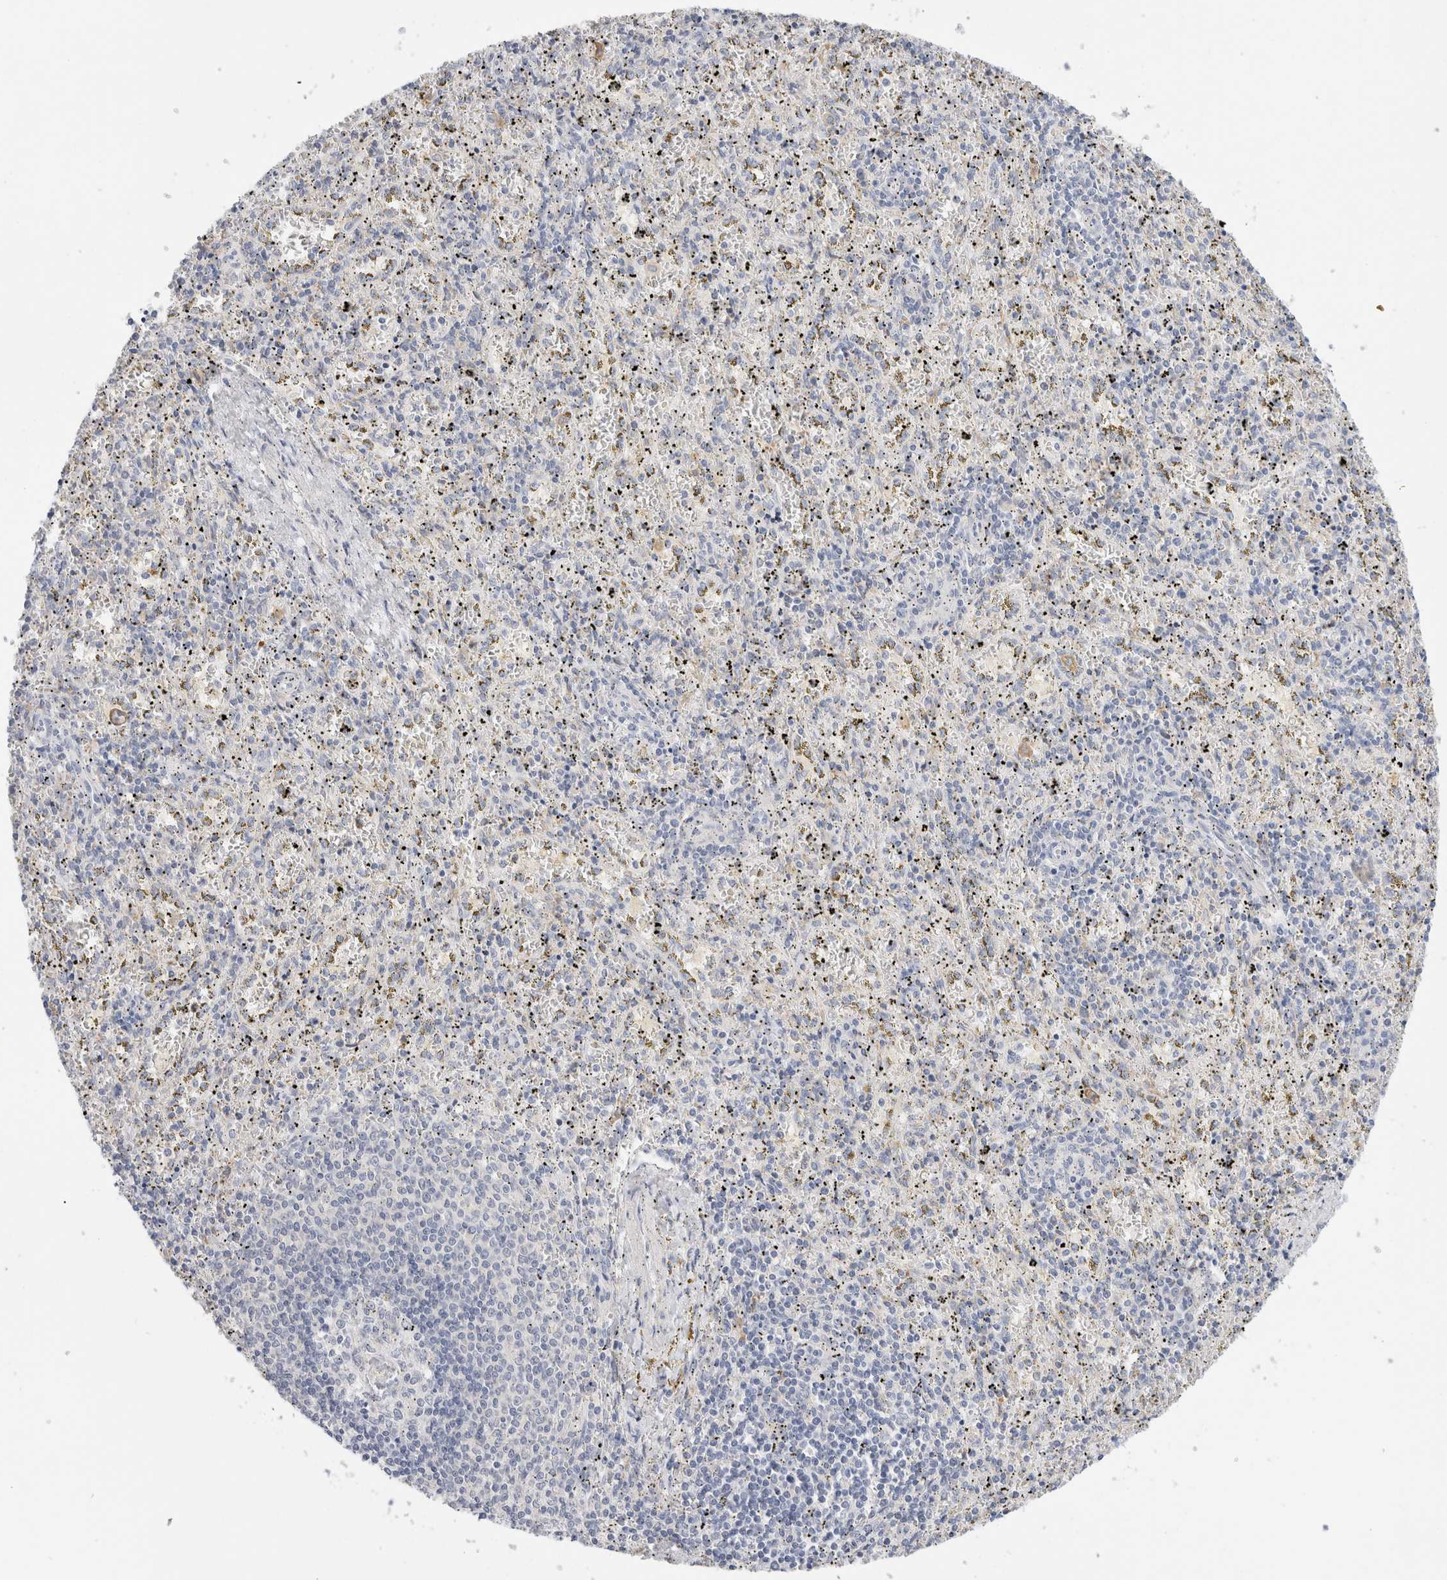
{"staining": {"intensity": "negative", "quantity": "none", "location": "none"}, "tissue": "spleen", "cell_type": "Cells in red pulp", "image_type": "normal", "snomed": [{"axis": "morphology", "description": "Normal tissue, NOS"}, {"axis": "topography", "description": "Spleen"}], "caption": "Immunohistochemistry (IHC) of benign human spleen shows no expression in cells in red pulp.", "gene": "ADAM30", "patient": {"sex": "male", "age": 11}}